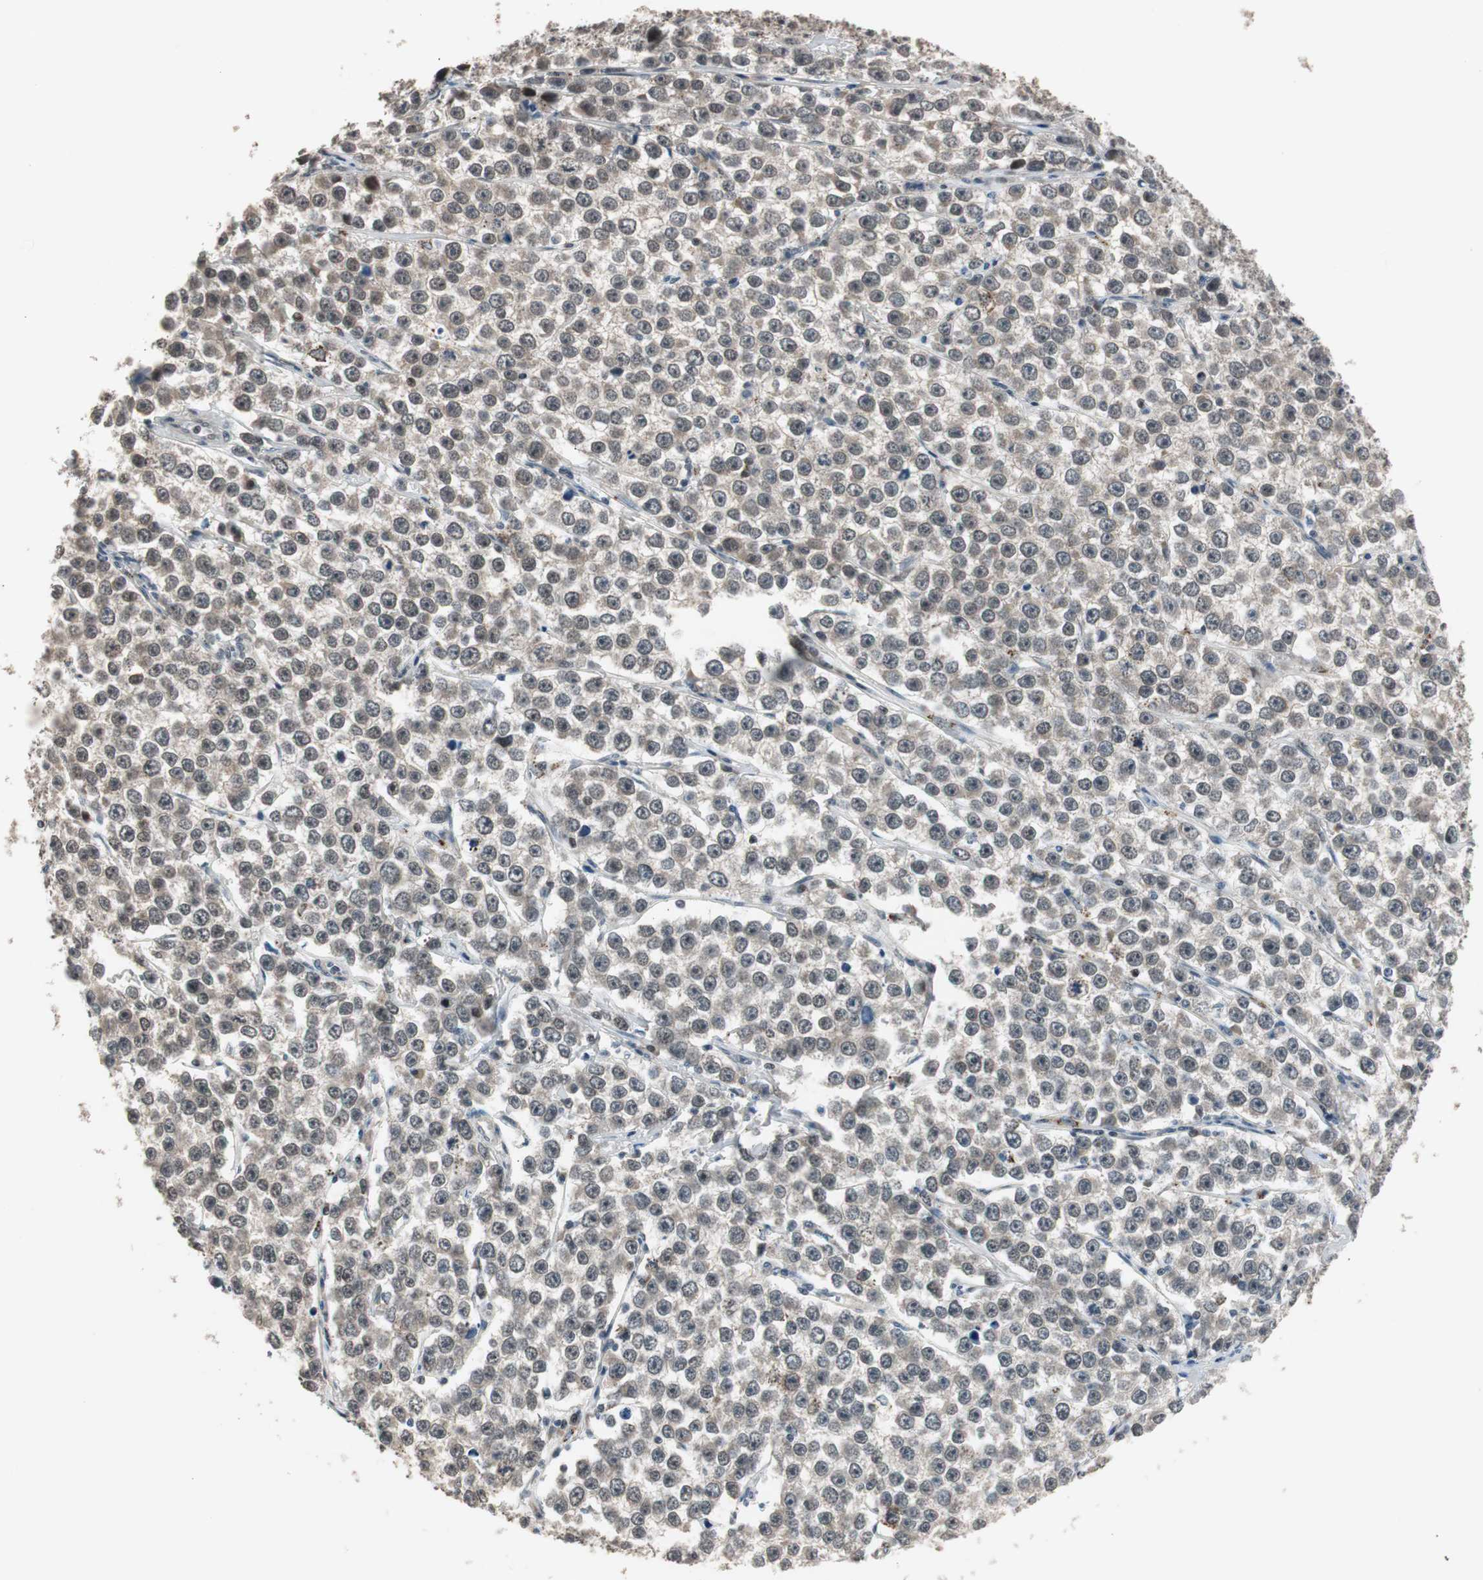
{"staining": {"intensity": "weak", "quantity": "<25%", "location": "cytoplasmic/membranous"}, "tissue": "testis cancer", "cell_type": "Tumor cells", "image_type": "cancer", "snomed": [{"axis": "morphology", "description": "Seminoma, NOS"}, {"axis": "morphology", "description": "Carcinoma, Embryonal, NOS"}, {"axis": "topography", "description": "Testis"}], "caption": "Tumor cells are negative for brown protein staining in testis seminoma.", "gene": "BOLA1", "patient": {"sex": "male", "age": 52}}